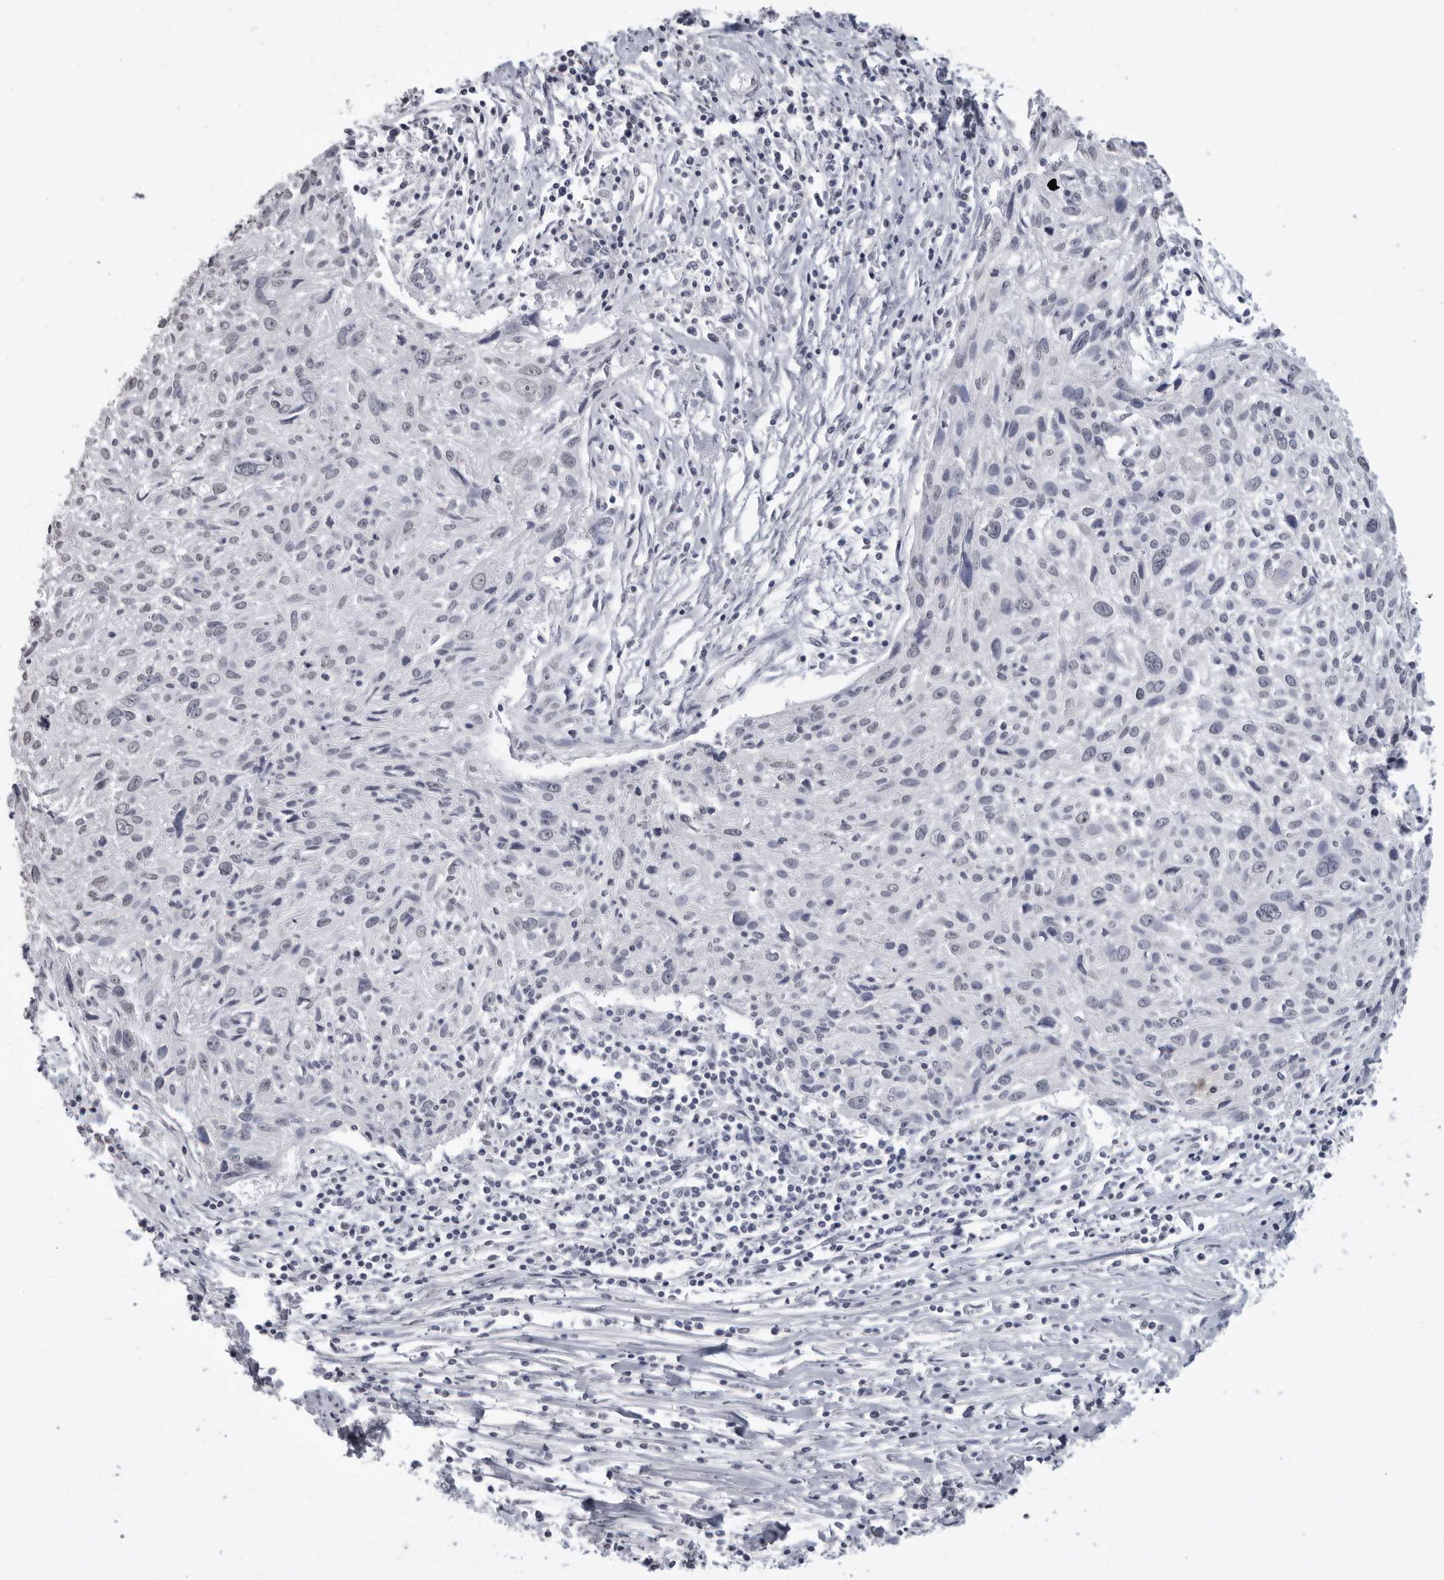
{"staining": {"intensity": "negative", "quantity": "none", "location": "none"}, "tissue": "cervical cancer", "cell_type": "Tumor cells", "image_type": "cancer", "snomed": [{"axis": "morphology", "description": "Squamous cell carcinoma, NOS"}, {"axis": "topography", "description": "Cervix"}], "caption": "Immunohistochemistry histopathology image of neoplastic tissue: human cervical cancer (squamous cell carcinoma) stained with DAB (3,3'-diaminobenzidine) reveals no significant protein expression in tumor cells.", "gene": "HEPACAM", "patient": {"sex": "female", "age": 51}}